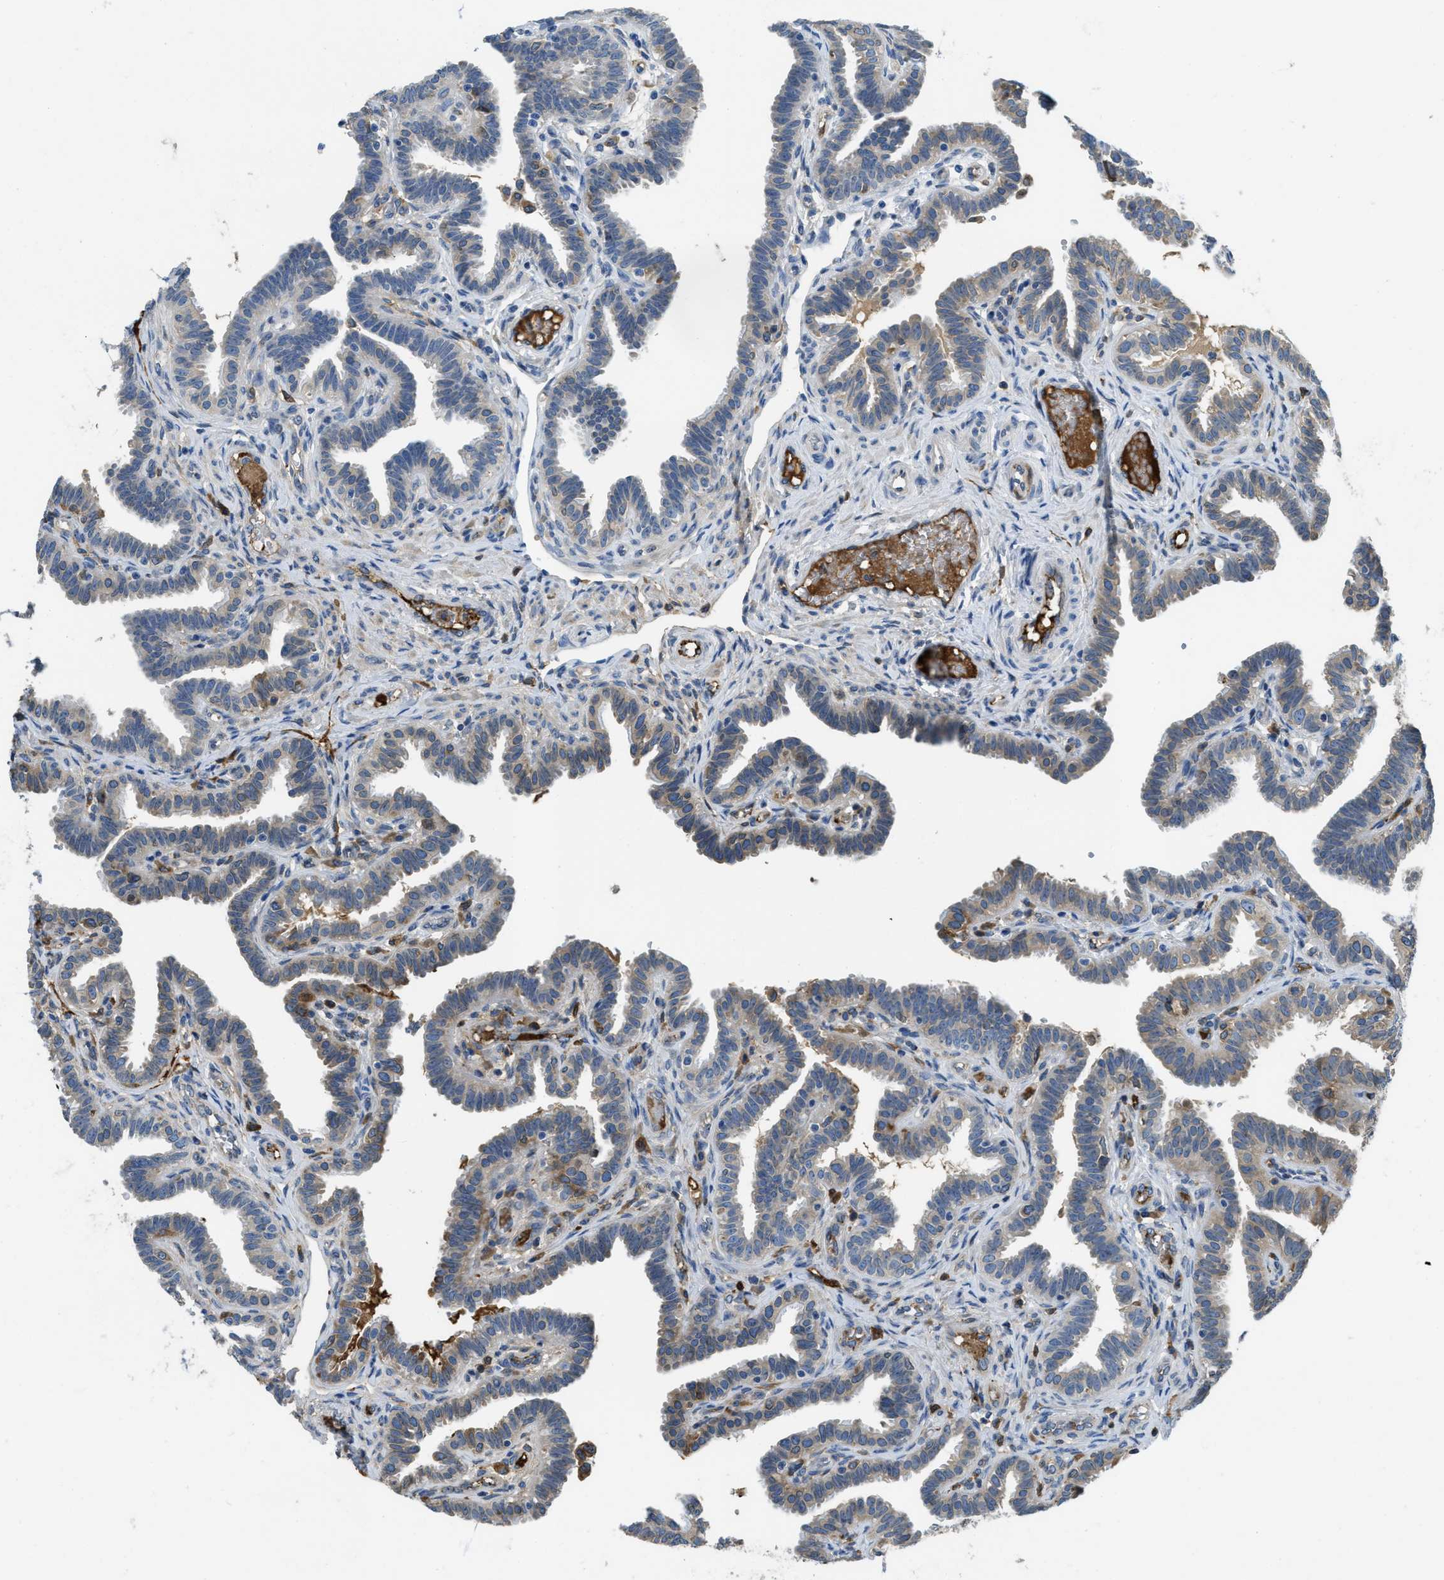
{"staining": {"intensity": "weak", "quantity": "25%-75%", "location": "cytoplasmic/membranous"}, "tissue": "fallopian tube", "cell_type": "Glandular cells", "image_type": "normal", "snomed": [{"axis": "morphology", "description": "Normal tissue, NOS"}, {"axis": "topography", "description": "Fallopian tube"}, {"axis": "topography", "description": "Placenta"}], "caption": "The image displays a brown stain indicating the presence of a protein in the cytoplasmic/membranous of glandular cells in fallopian tube. Nuclei are stained in blue.", "gene": "MPDU1", "patient": {"sex": "female", "age": 34}}